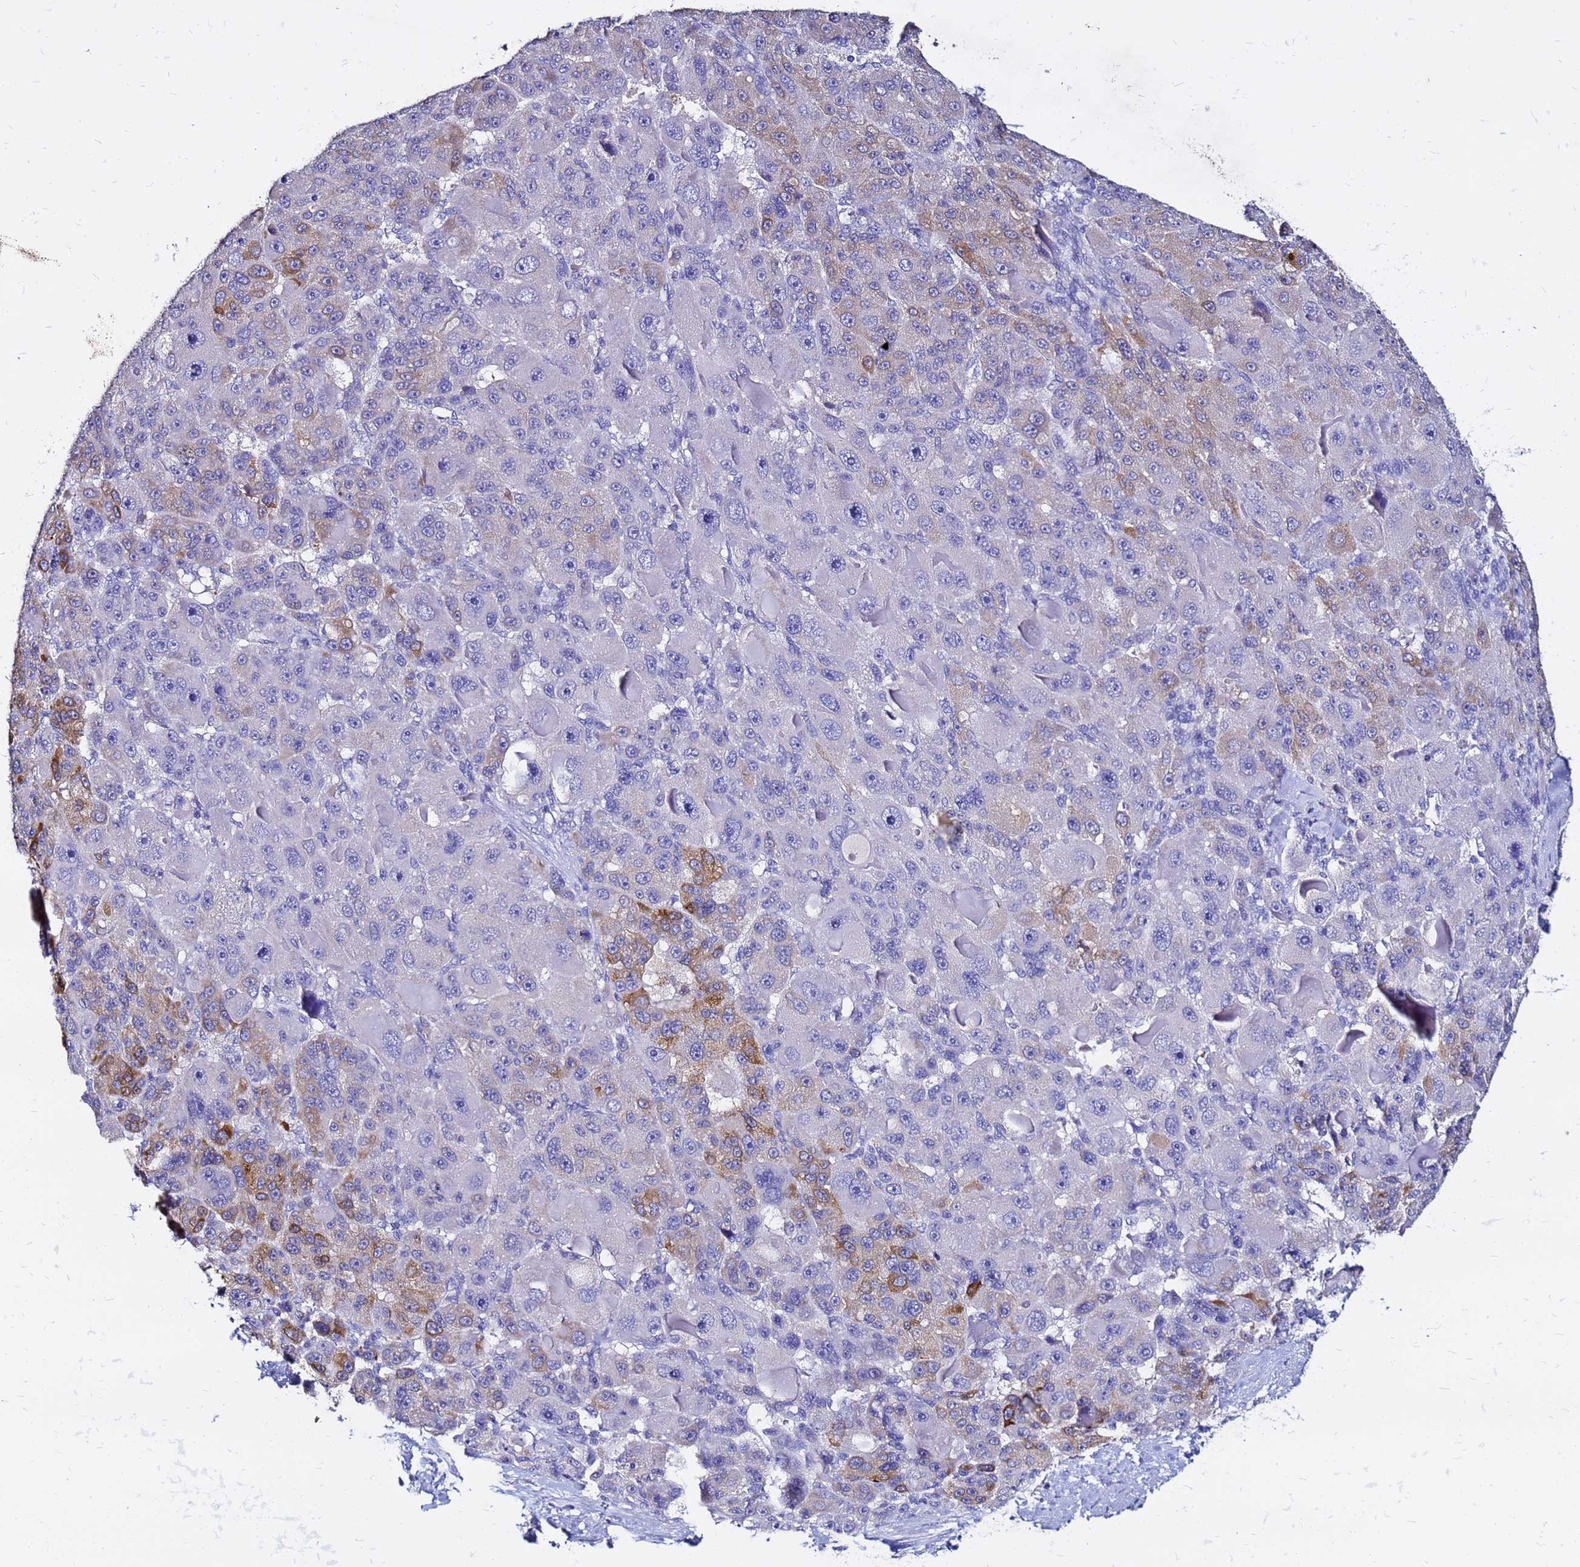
{"staining": {"intensity": "moderate", "quantity": "<25%", "location": "cytoplasmic/membranous"}, "tissue": "liver cancer", "cell_type": "Tumor cells", "image_type": "cancer", "snomed": [{"axis": "morphology", "description": "Carcinoma, Hepatocellular, NOS"}, {"axis": "topography", "description": "Liver"}], "caption": "This micrograph exhibits liver cancer (hepatocellular carcinoma) stained with IHC to label a protein in brown. The cytoplasmic/membranous of tumor cells show moderate positivity for the protein. Nuclei are counter-stained blue.", "gene": "FAM183A", "patient": {"sex": "male", "age": 76}}